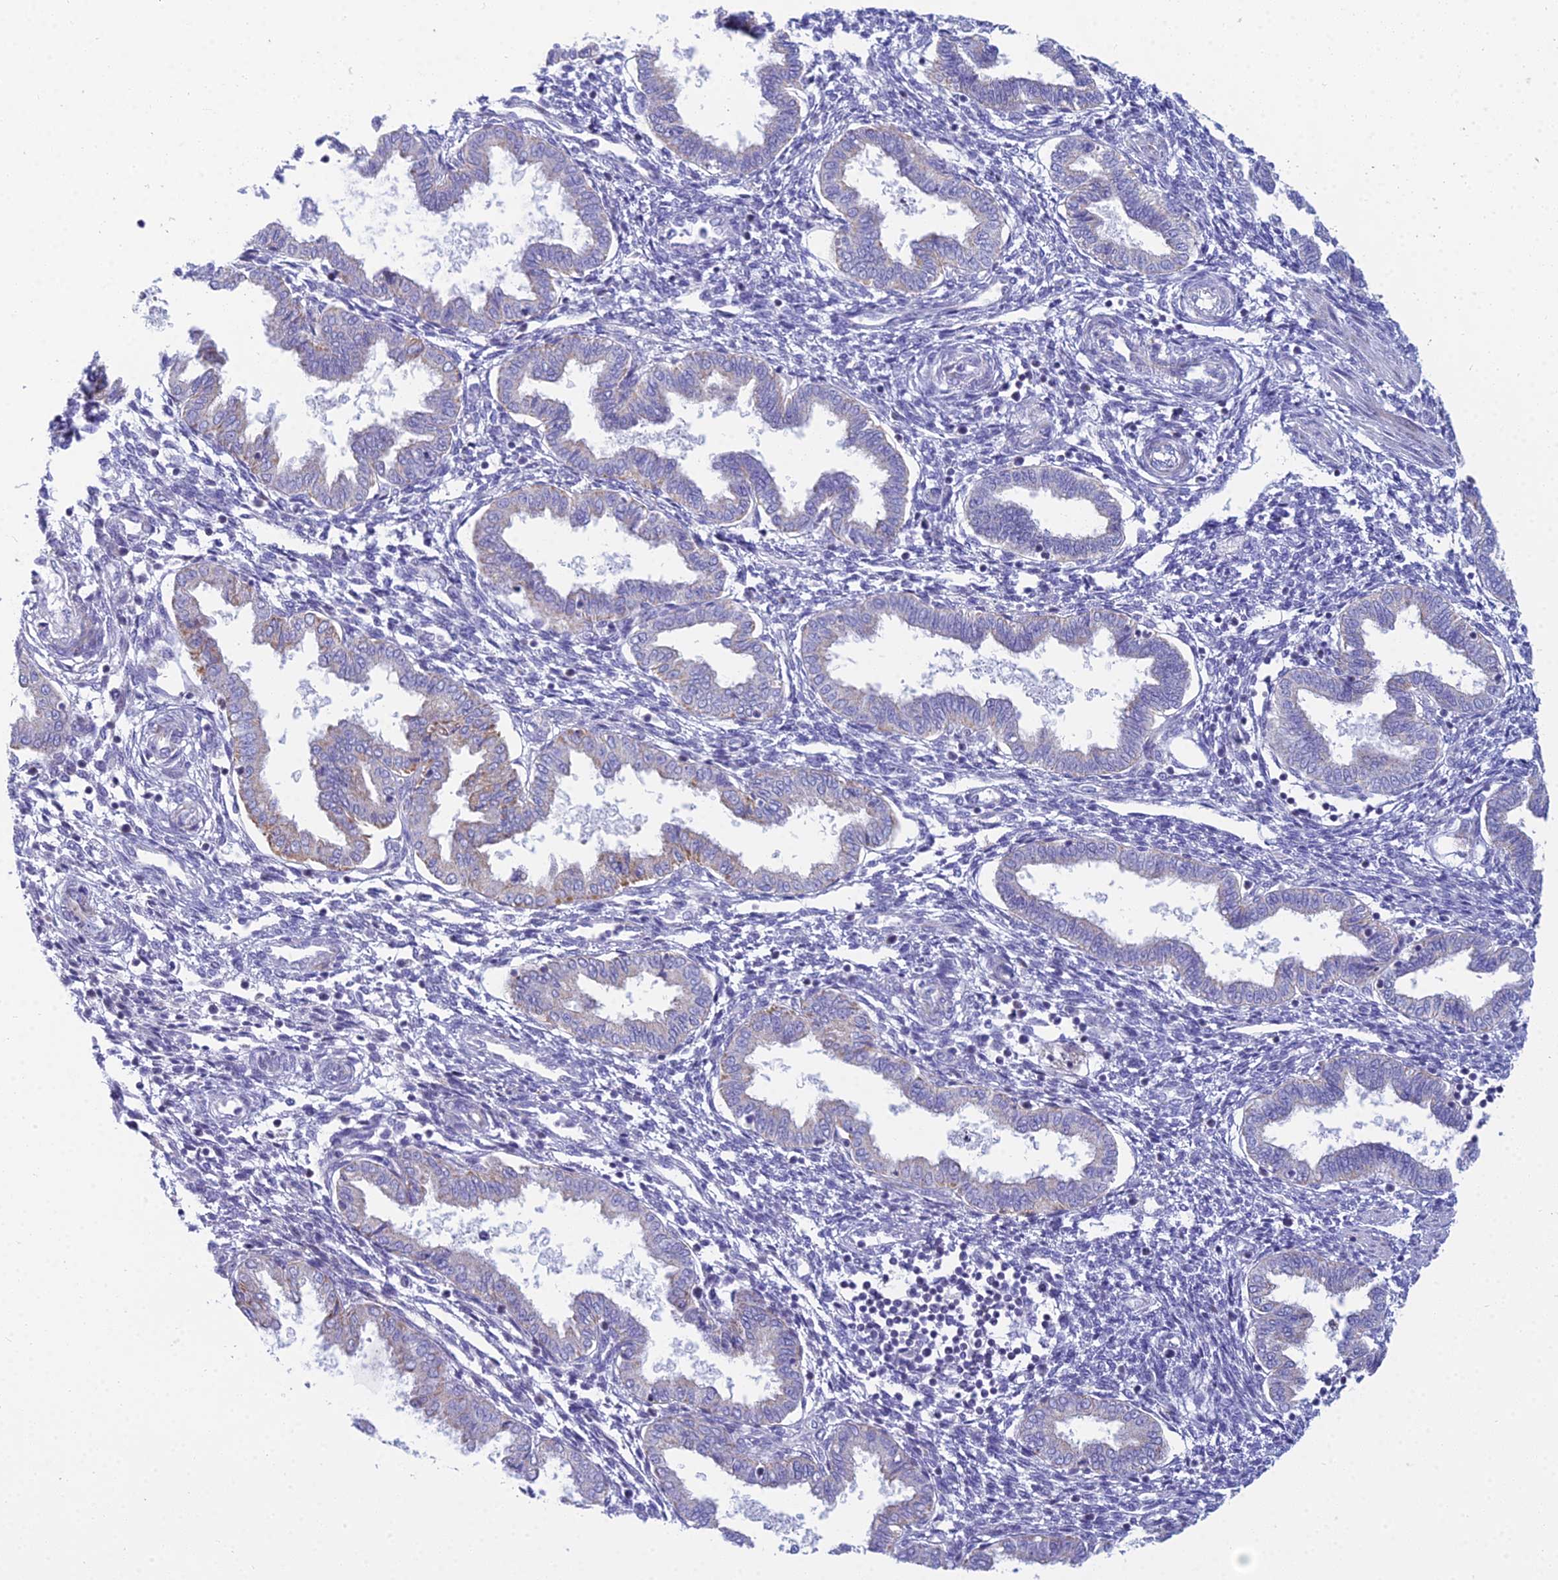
{"staining": {"intensity": "negative", "quantity": "none", "location": "none"}, "tissue": "endometrium", "cell_type": "Cells in endometrial stroma", "image_type": "normal", "snomed": [{"axis": "morphology", "description": "Normal tissue, NOS"}, {"axis": "topography", "description": "Endometrium"}], "caption": "A histopathology image of human endometrium is negative for staining in cells in endometrial stroma. (DAB immunohistochemistry visualized using brightfield microscopy, high magnification).", "gene": "PRR13", "patient": {"sex": "female", "age": 33}}